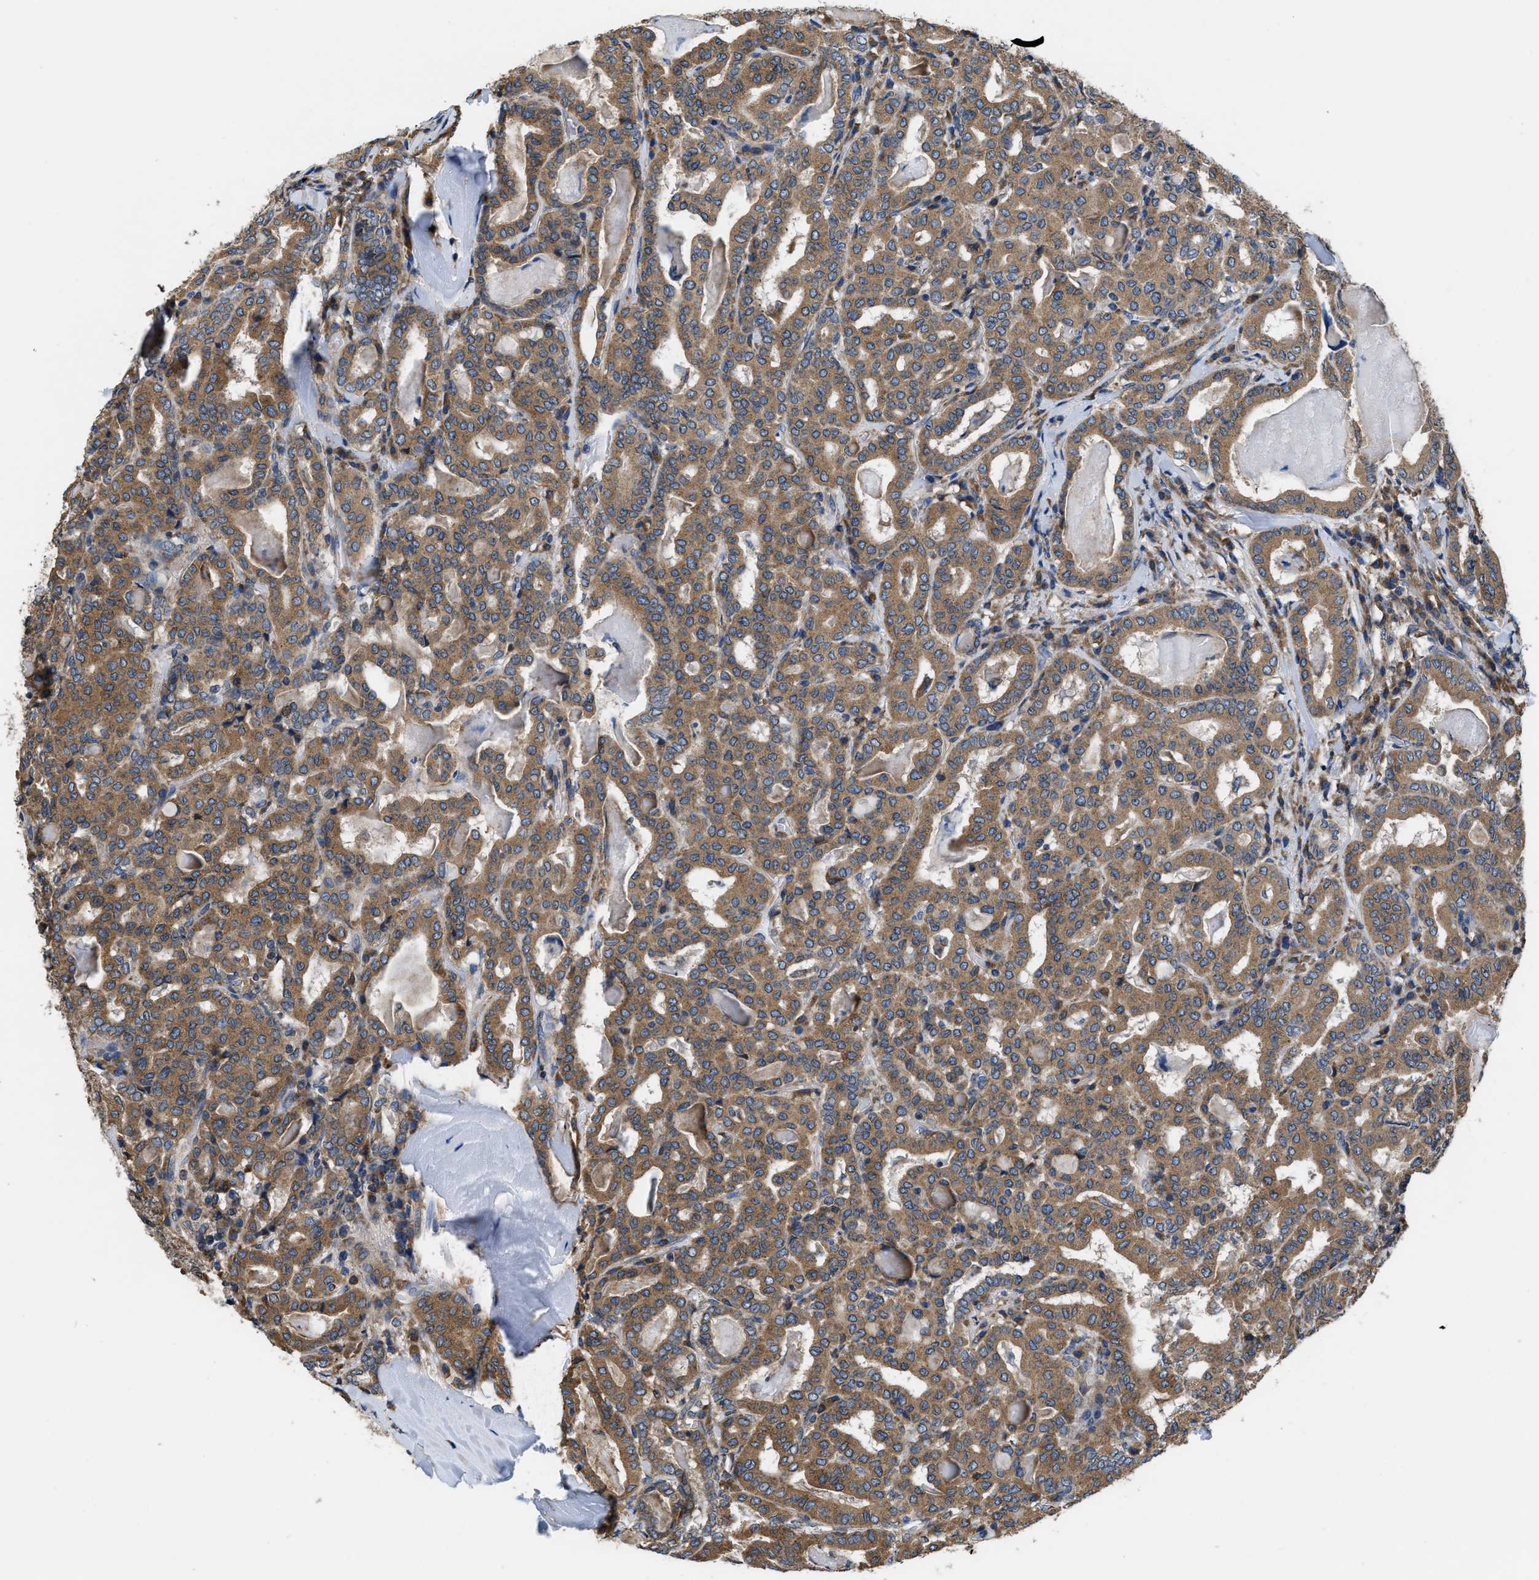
{"staining": {"intensity": "moderate", "quantity": ">75%", "location": "cytoplasmic/membranous"}, "tissue": "thyroid cancer", "cell_type": "Tumor cells", "image_type": "cancer", "snomed": [{"axis": "morphology", "description": "Papillary adenocarcinoma, NOS"}, {"axis": "topography", "description": "Thyroid gland"}], "caption": "Immunohistochemistry (IHC) staining of thyroid papillary adenocarcinoma, which demonstrates medium levels of moderate cytoplasmic/membranous staining in about >75% of tumor cells indicating moderate cytoplasmic/membranous protein positivity. The staining was performed using DAB (3,3'-diaminobenzidine) (brown) for protein detection and nuclei were counterstained in hematoxylin (blue).", "gene": "CEP128", "patient": {"sex": "female", "age": 42}}